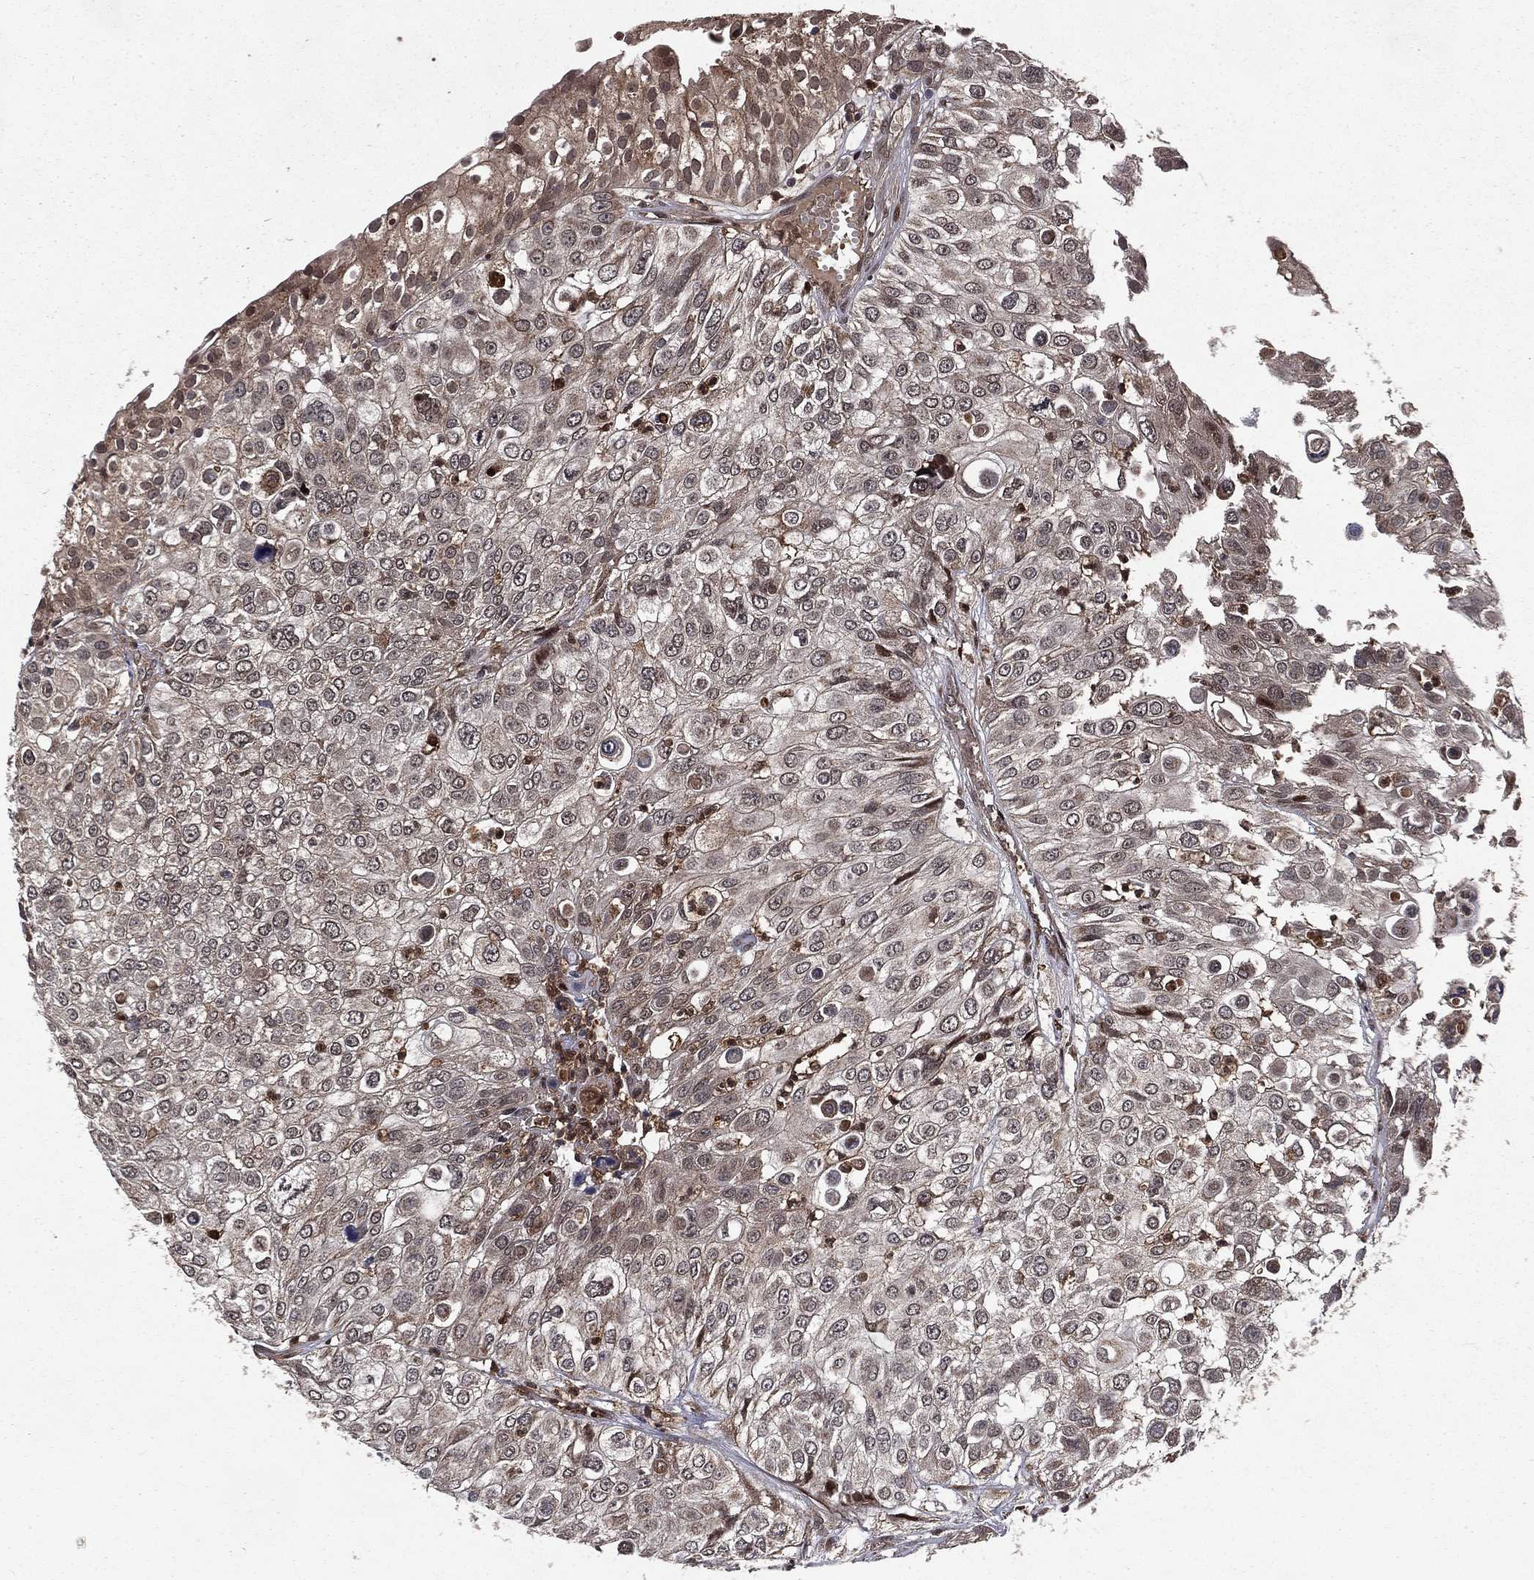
{"staining": {"intensity": "weak", "quantity": "25%-75%", "location": "cytoplasmic/membranous"}, "tissue": "urothelial cancer", "cell_type": "Tumor cells", "image_type": "cancer", "snomed": [{"axis": "morphology", "description": "Urothelial carcinoma, High grade"}, {"axis": "topography", "description": "Urinary bladder"}], "caption": "This is a photomicrograph of immunohistochemistry (IHC) staining of urothelial cancer, which shows weak staining in the cytoplasmic/membranous of tumor cells.", "gene": "LENG8", "patient": {"sex": "female", "age": 79}}